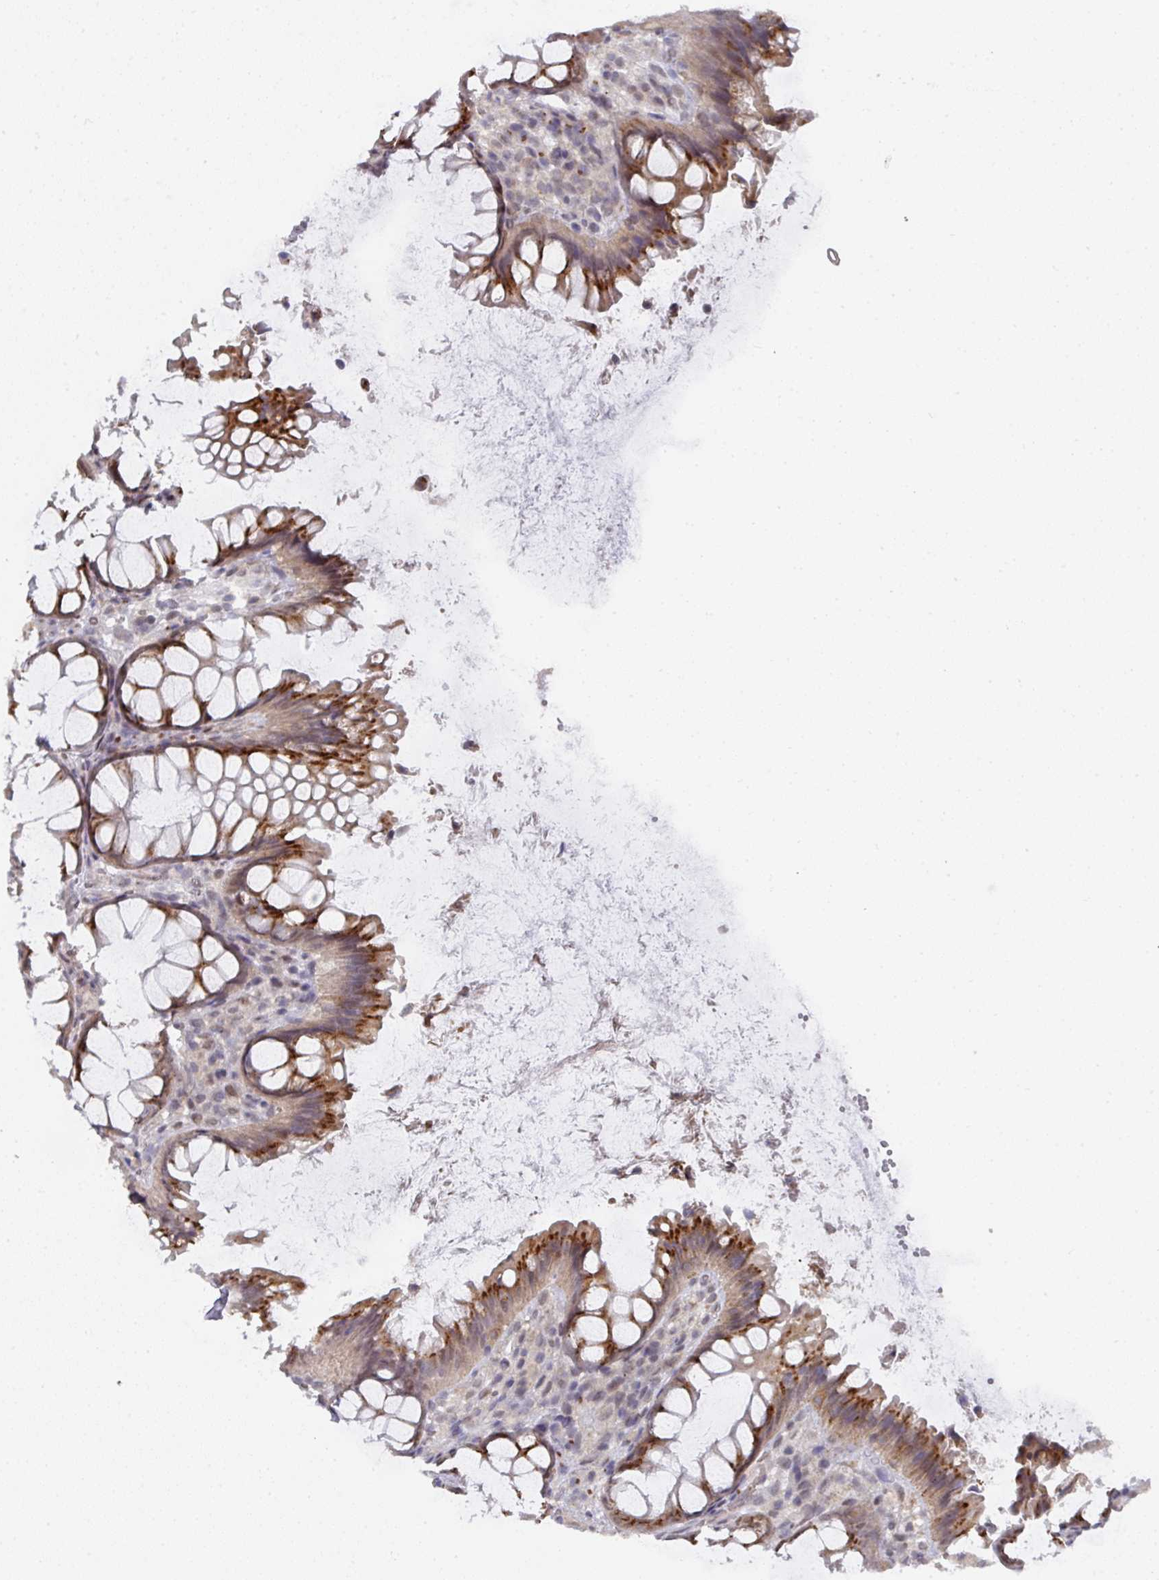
{"staining": {"intensity": "moderate", "quantity": ">75%", "location": "cytoplasmic/membranous,nuclear"}, "tissue": "rectum", "cell_type": "Glandular cells", "image_type": "normal", "snomed": [{"axis": "morphology", "description": "Normal tissue, NOS"}, {"axis": "topography", "description": "Rectum"}], "caption": "Glandular cells display medium levels of moderate cytoplasmic/membranous,nuclear positivity in approximately >75% of cells in unremarkable rectum. (Stains: DAB (3,3'-diaminobenzidine) in brown, nuclei in blue, Microscopy: brightfield microscopy at high magnification).", "gene": "C18orf25", "patient": {"sex": "female", "age": 67}}